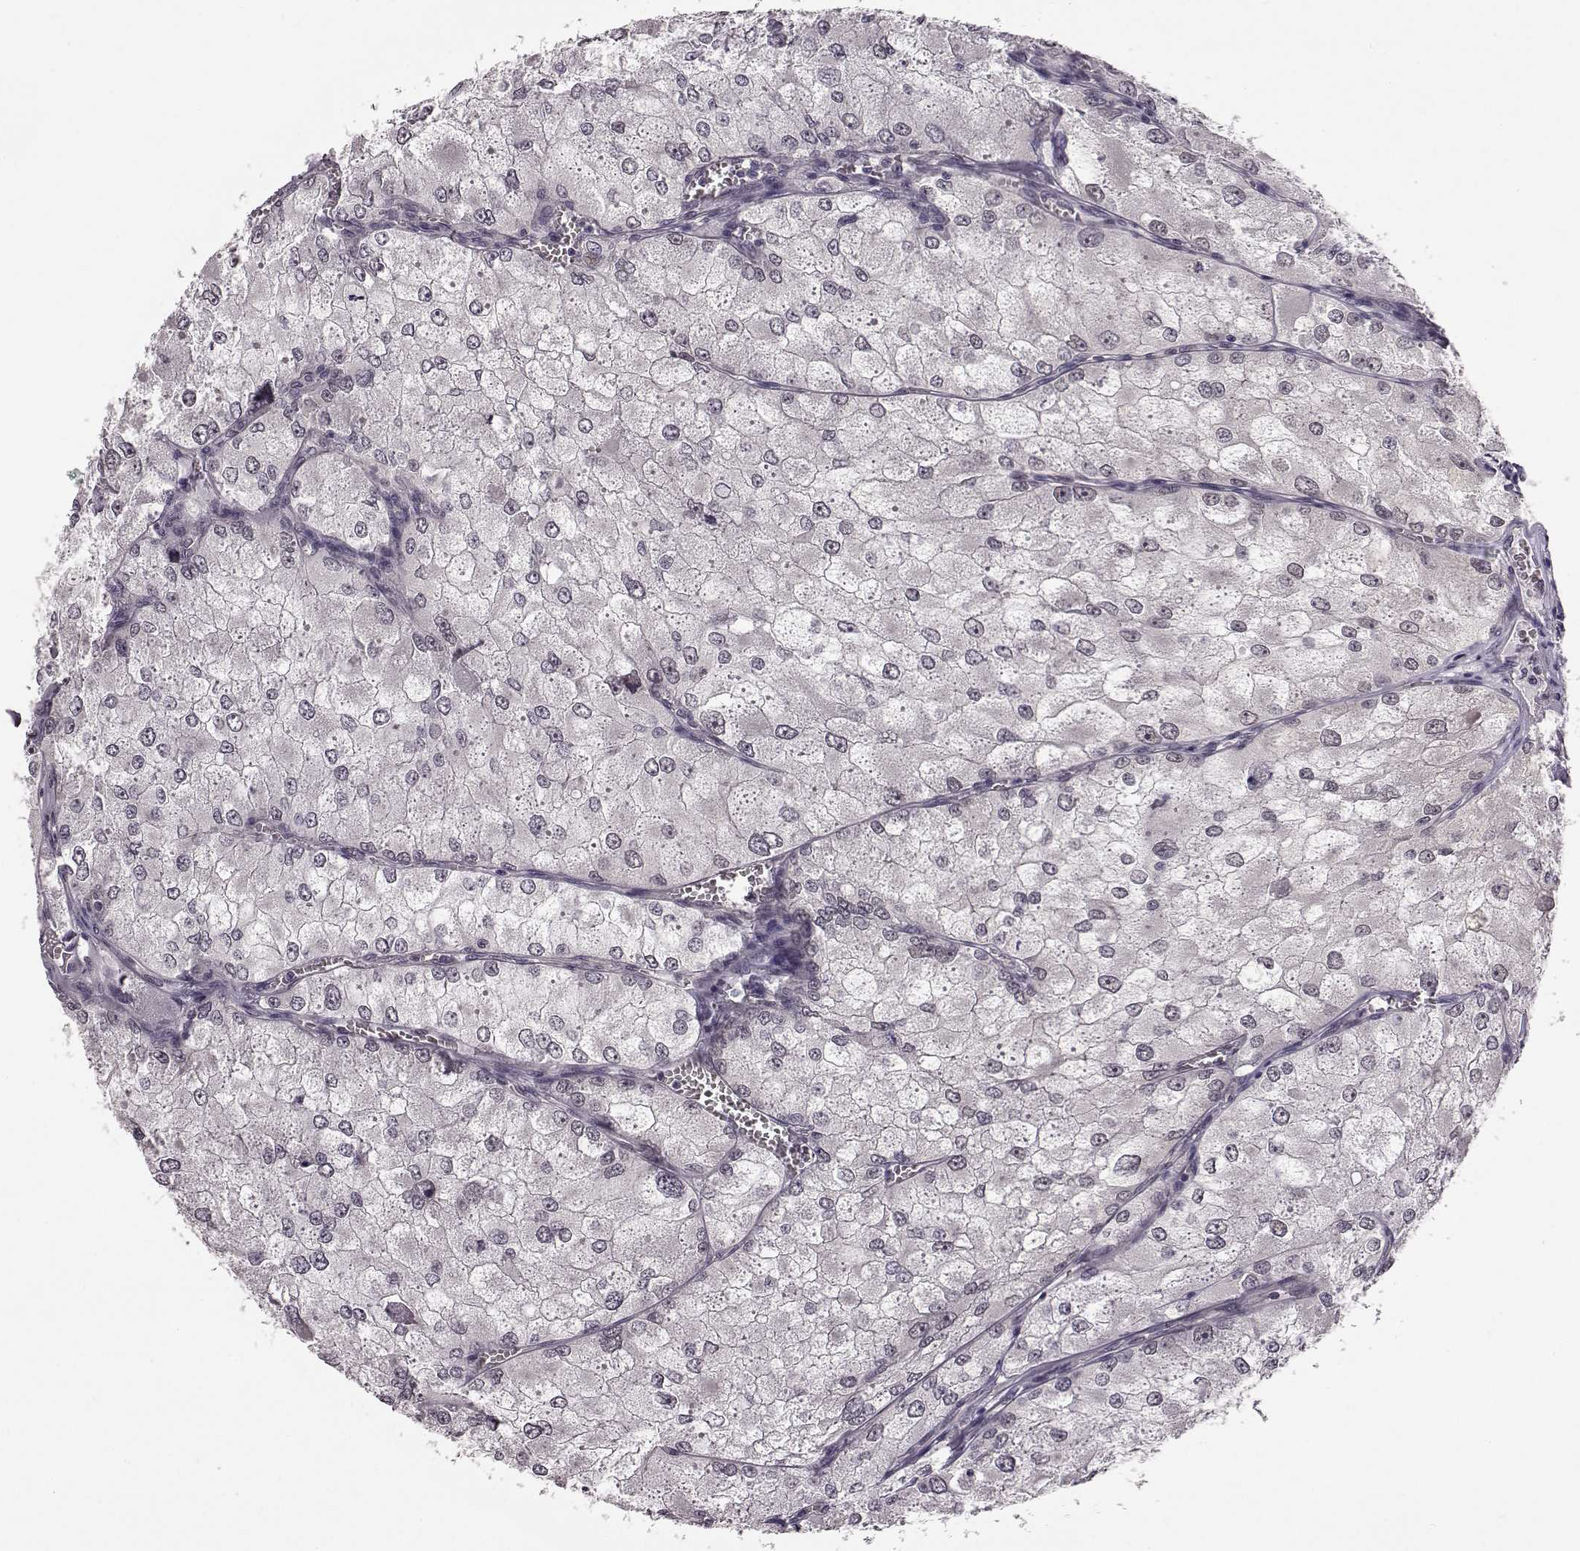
{"staining": {"intensity": "negative", "quantity": "none", "location": "none"}, "tissue": "renal cancer", "cell_type": "Tumor cells", "image_type": "cancer", "snomed": [{"axis": "morphology", "description": "Adenocarcinoma, NOS"}, {"axis": "topography", "description": "Kidney"}], "caption": "Immunohistochemical staining of adenocarcinoma (renal) reveals no significant positivity in tumor cells. Nuclei are stained in blue.", "gene": "C10orf62", "patient": {"sex": "female", "age": 70}}